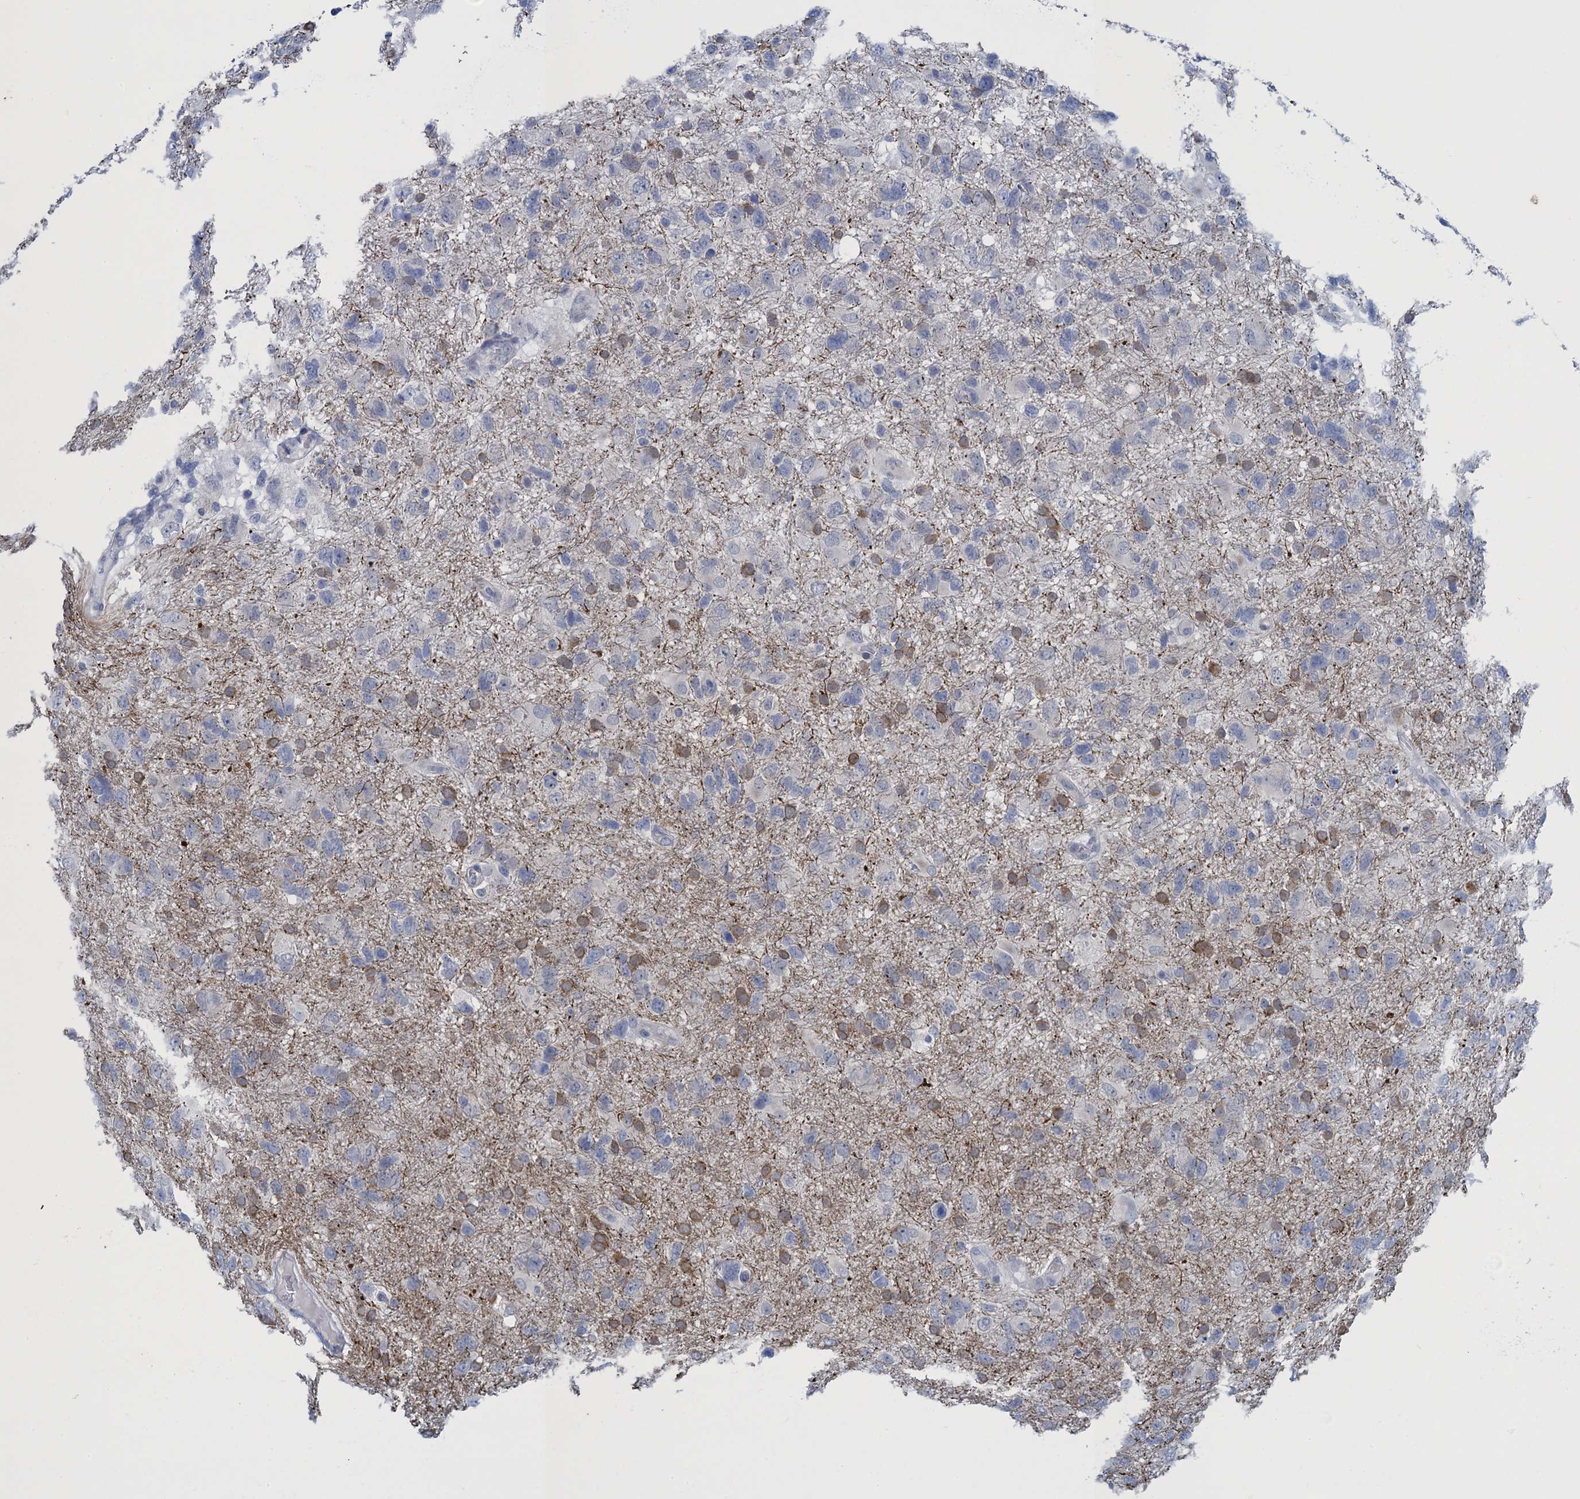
{"staining": {"intensity": "moderate", "quantity": "25%-75%", "location": "cytoplasmic/membranous"}, "tissue": "glioma", "cell_type": "Tumor cells", "image_type": "cancer", "snomed": [{"axis": "morphology", "description": "Glioma, malignant, High grade"}, {"axis": "topography", "description": "Brain"}], "caption": "Protein expression analysis of high-grade glioma (malignant) displays moderate cytoplasmic/membranous expression in approximately 25%-75% of tumor cells. The staining is performed using DAB brown chromogen to label protein expression. The nuclei are counter-stained blue using hematoxylin.", "gene": "SCEL", "patient": {"sex": "male", "age": 61}}